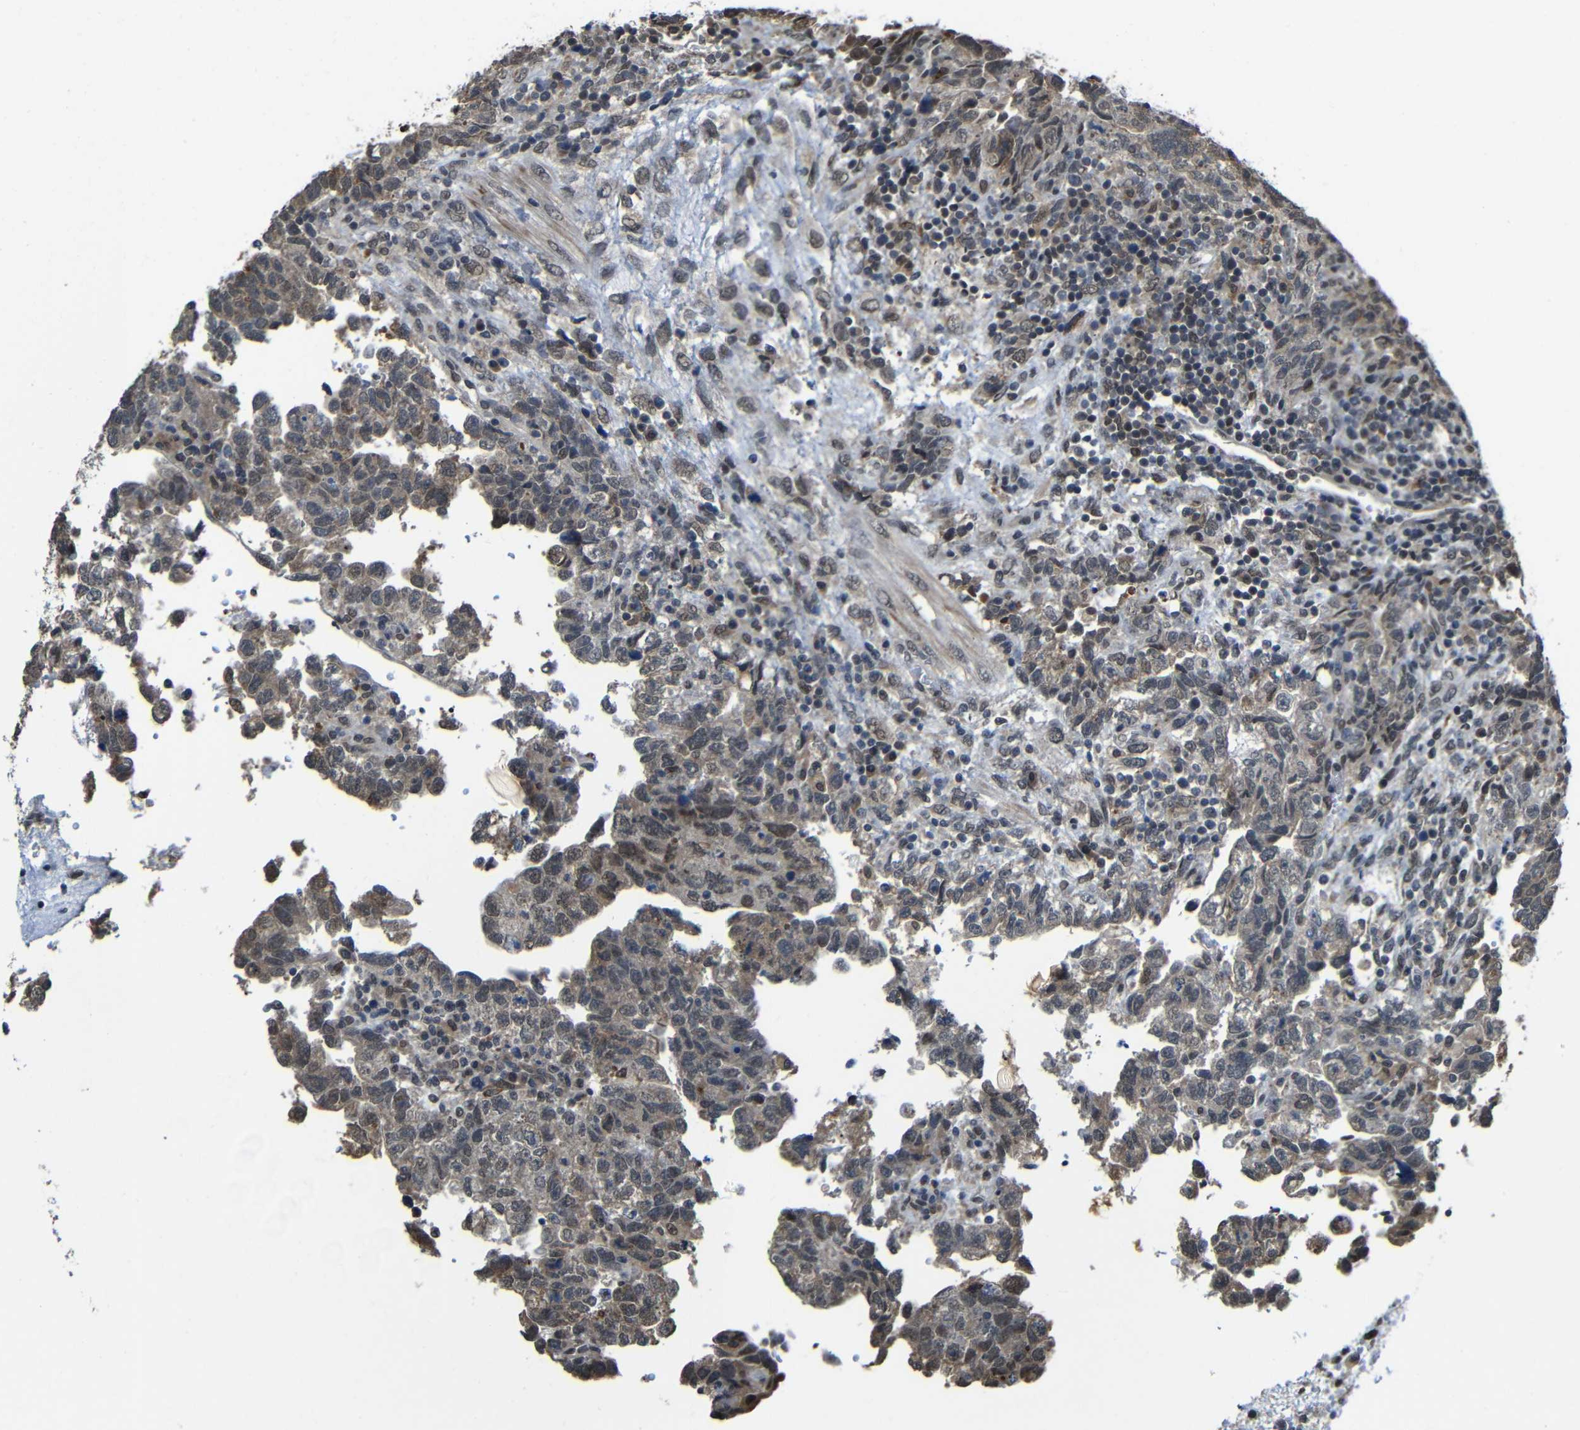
{"staining": {"intensity": "weak", "quantity": ">75%", "location": "cytoplasmic/membranous,nuclear"}, "tissue": "testis cancer", "cell_type": "Tumor cells", "image_type": "cancer", "snomed": [{"axis": "morphology", "description": "Carcinoma, Embryonal, NOS"}, {"axis": "topography", "description": "Testis"}], "caption": "Weak cytoplasmic/membranous and nuclear positivity for a protein is present in about >75% of tumor cells of testis embryonal carcinoma using immunohistochemistry (IHC).", "gene": "FAM172A", "patient": {"sex": "male", "age": 36}}